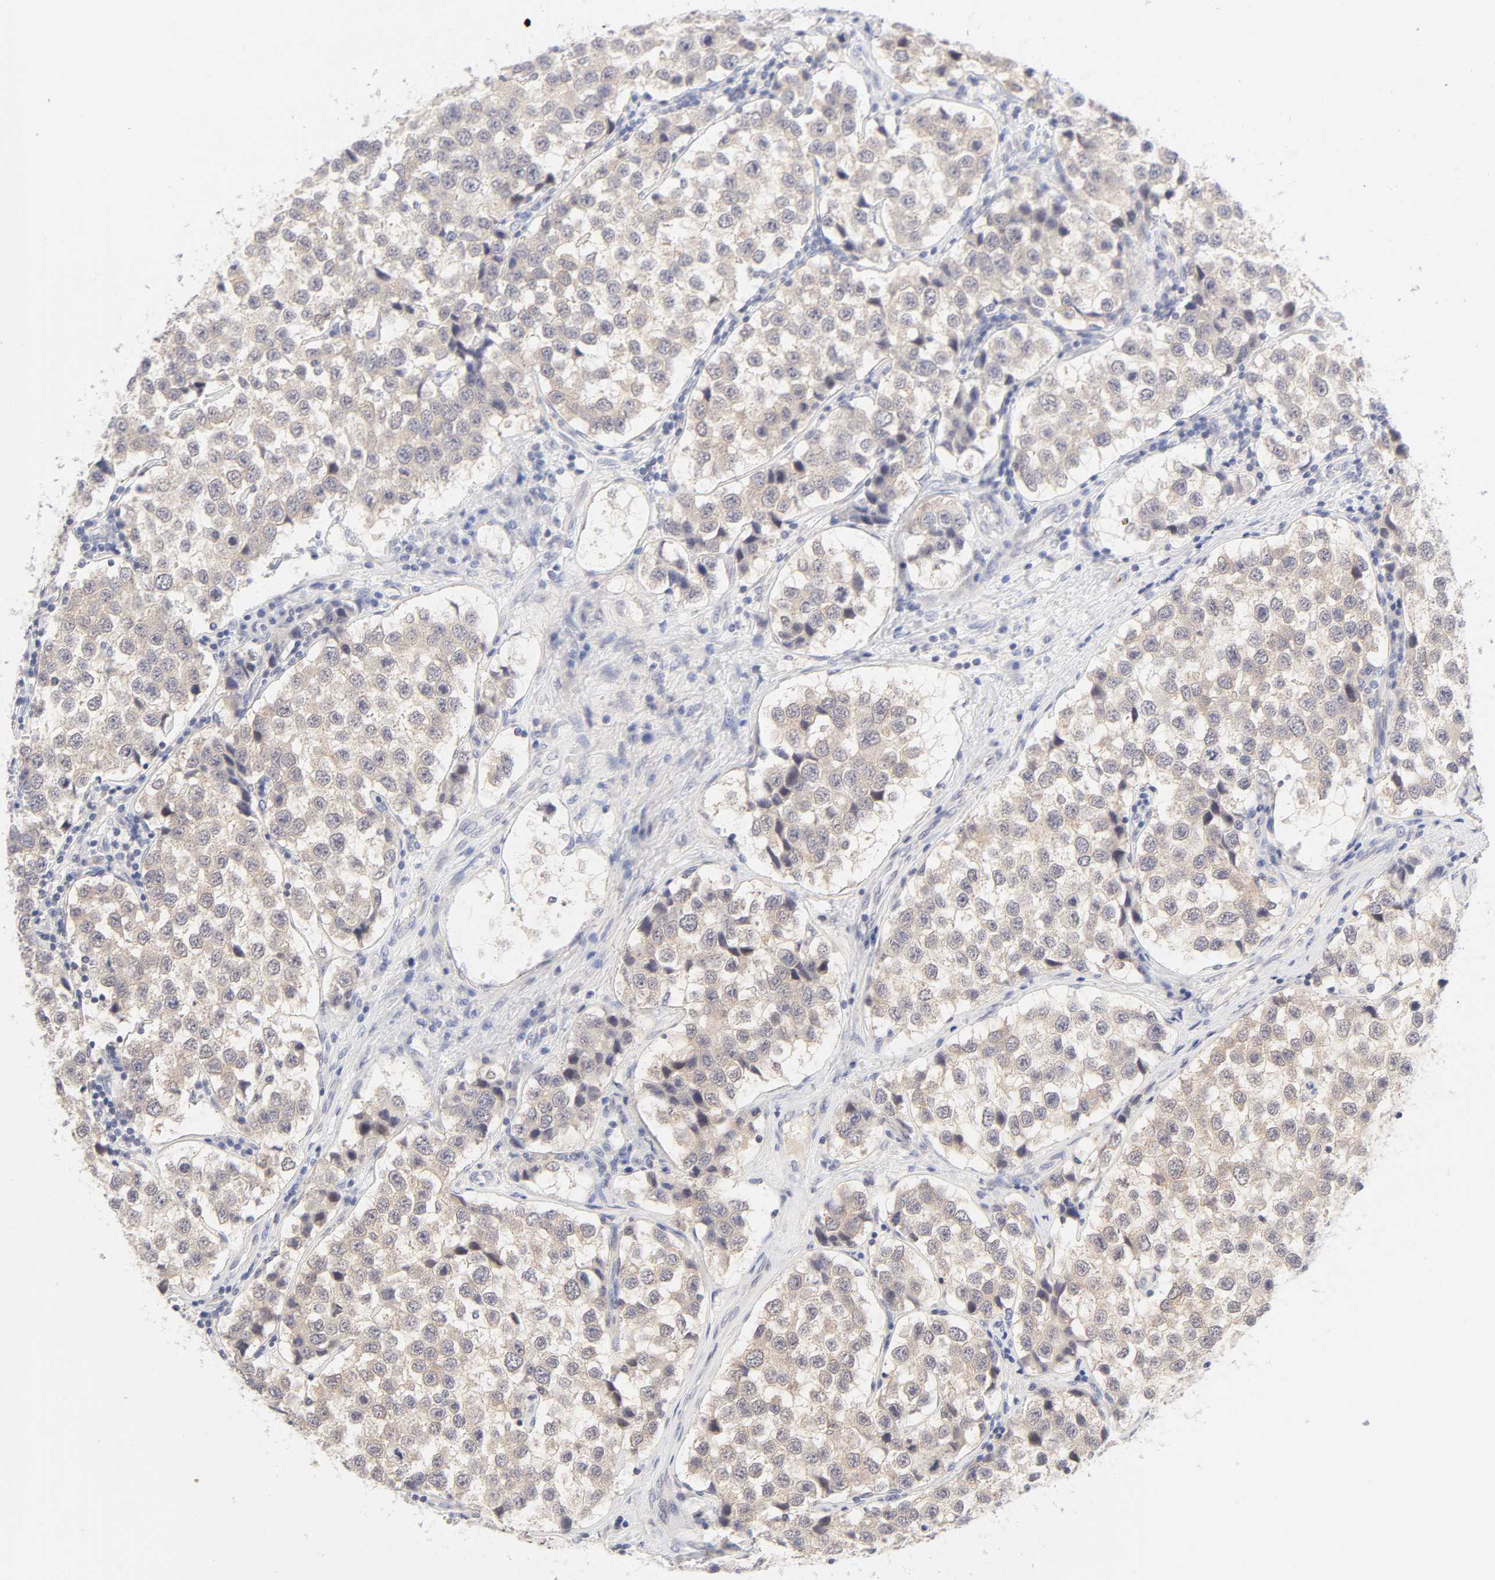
{"staining": {"intensity": "moderate", "quantity": ">75%", "location": "cytoplasmic/membranous"}, "tissue": "testis cancer", "cell_type": "Tumor cells", "image_type": "cancer", "snomed": [{"axis": "morphology", "description": "Seminoma, NOS"}, {"axis": "topography", "description": "Testis"}], "caption": "Testis cancer (seminoma) tissue exhibits moderate cytoplasmic/membranous staining in approximately >75% of tumor cells, visualized by immunohistochemistry.", "gene": "CYP4B1", "patient": {"sex": "male", "age": 39}}